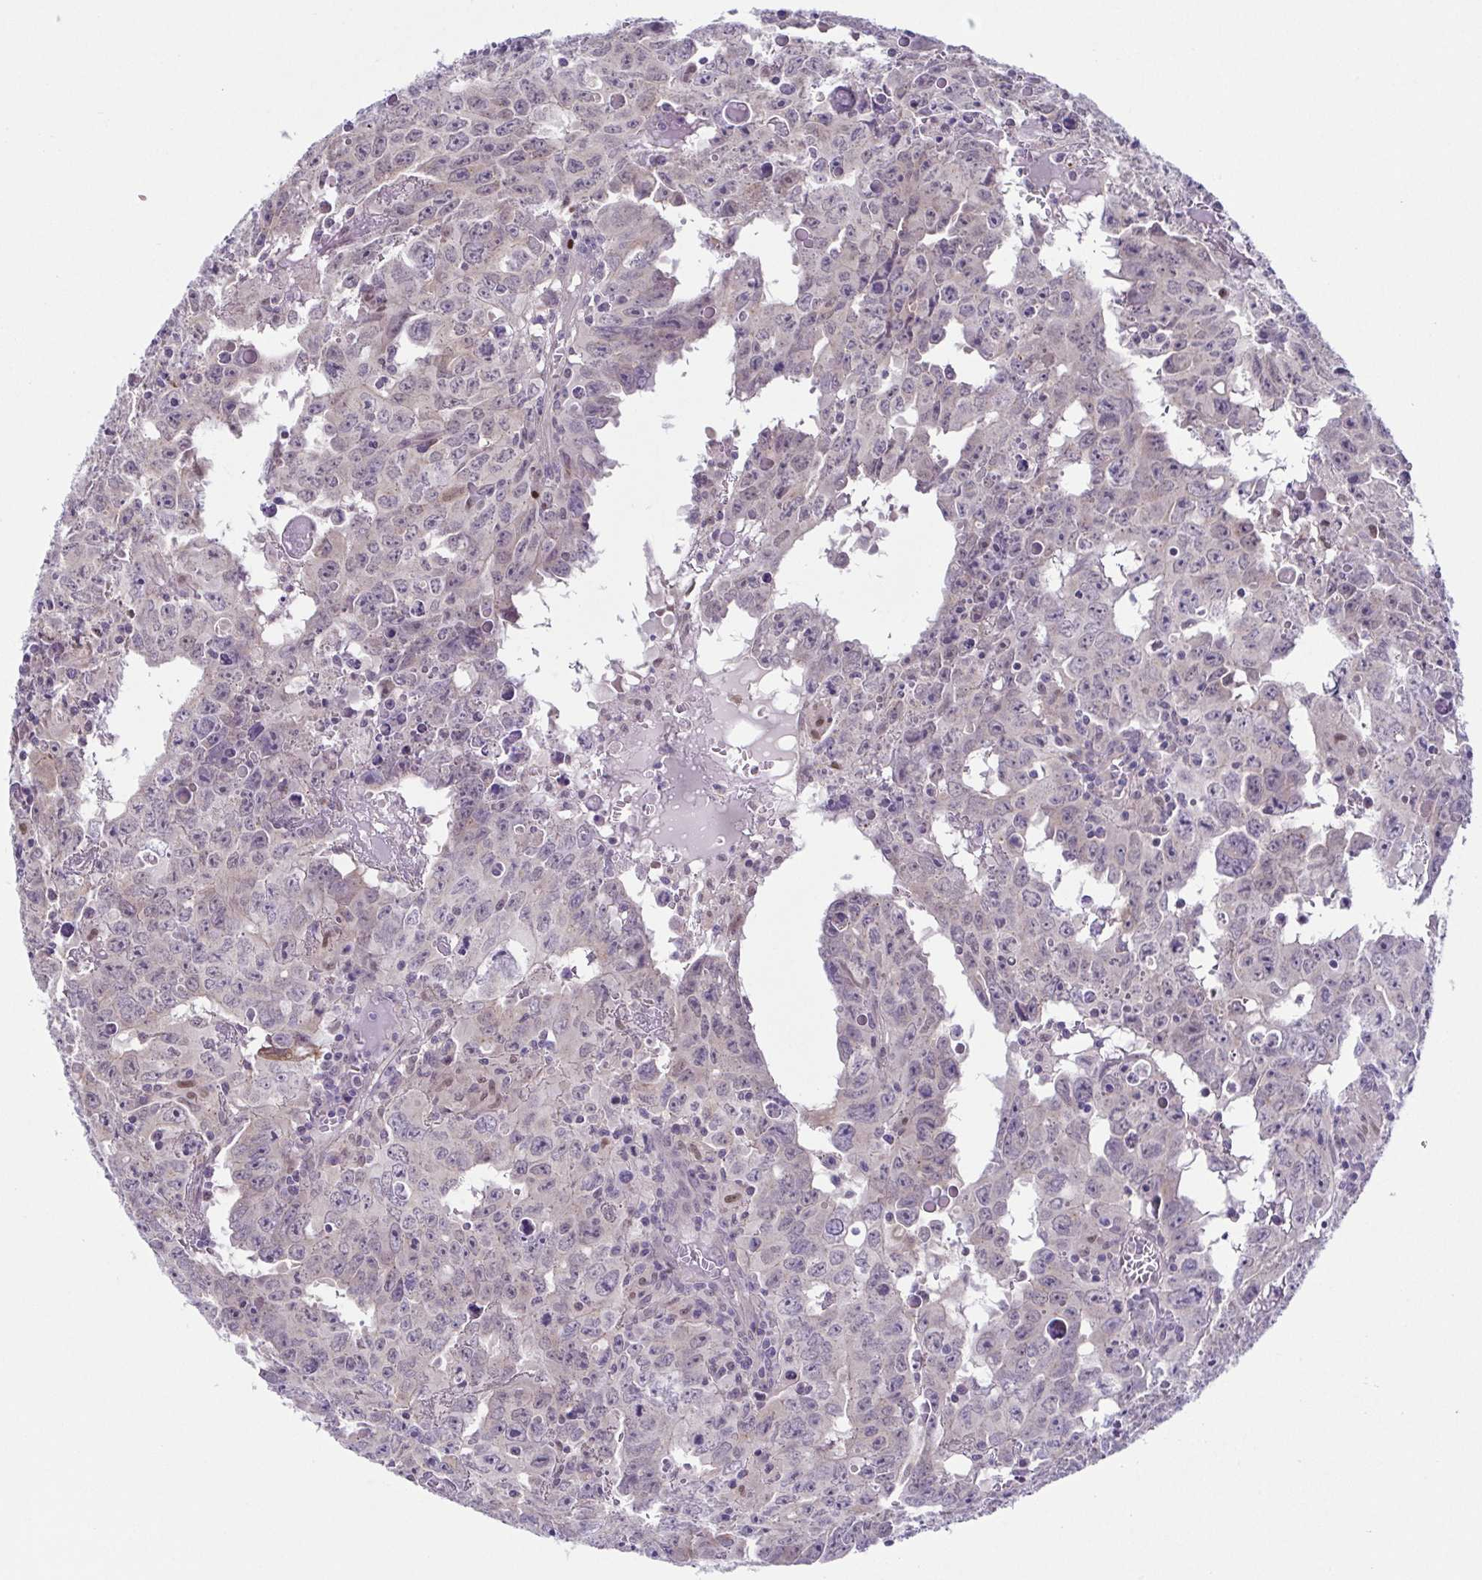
{"staining": {"intensity": "weak", "quantity": "<25%", "location": "nuclear"}, "tissue": "testis cancer", "cell_type": "Tumor cells", "image_type": "cancer", "snomed": [{"axis": "morphology", "description": "Carcinoma, Embryonal, NOS"}, {"axis": "topography", "description": "Testis"}], "caption": "Testis cancer (embryonal carcinoma) was stained to show a protein in brown. There is no significant expression in tumor cells. (DAB immunohistochemistry with hematoxylin counter stain).", "gene": "UBE2Q1", "patient": {"sex": "male", "age": 22}}